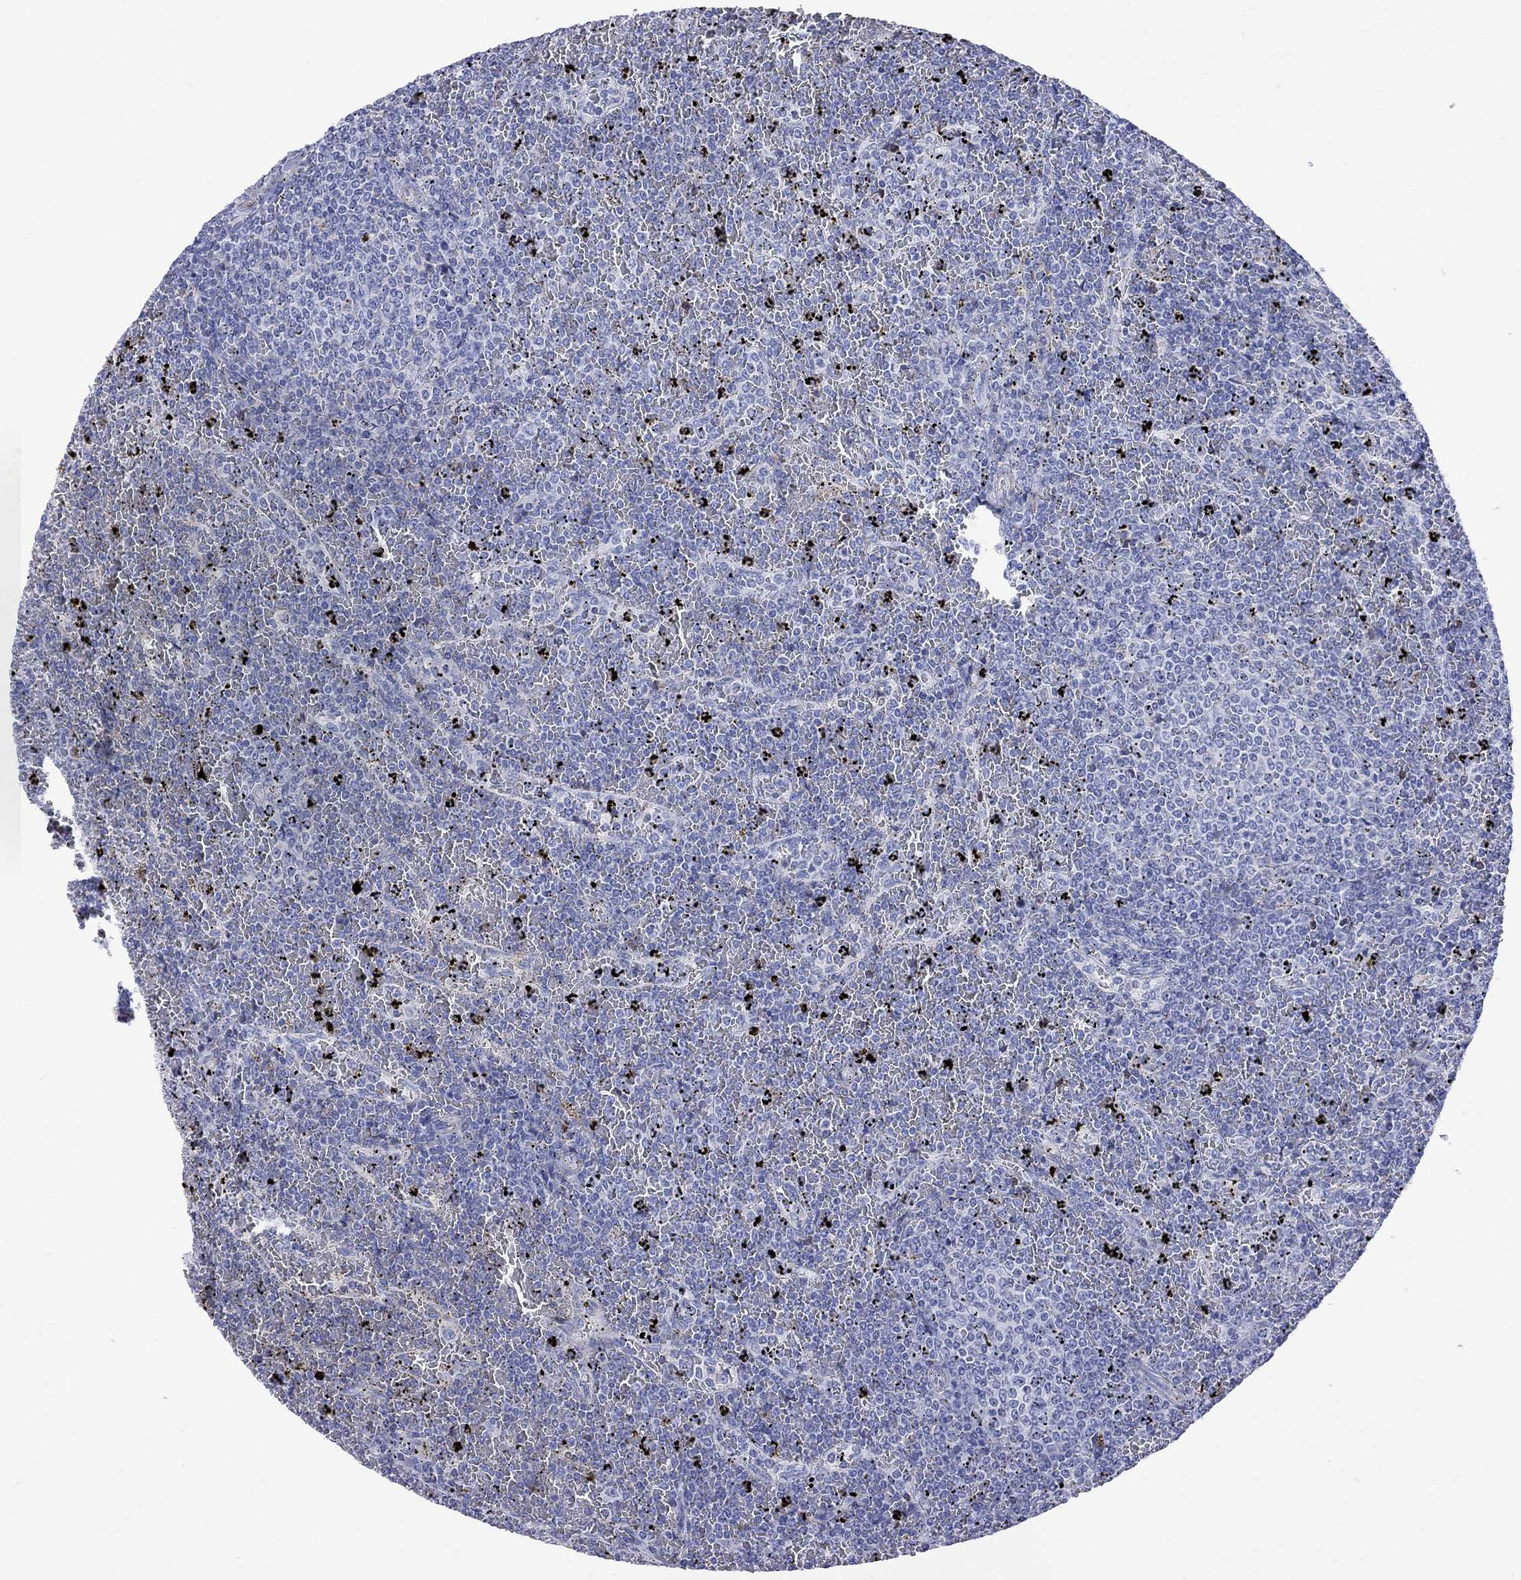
{"staining": {"intensity": "negative", "quantity": "none", "location": "none"}, "tissue": "lymphoma", "cell_type": "Tumor cells", "image_type": "cancer", "snomed": [{"axis": "morphology", "description": "Malignant lymphoma, non-Hodgkin's type, Low grade"}, {"axis": "topography", "description": "Spleen"}], "caption": "IHC image of lymphoma stained for a protein (brown), which shows no expression in tumor cells. (DAB immunohistochemistry (IHC) with hematoxylin counter stain).", "gene": "S100A3", "patient": {"sex": "female", "age": 77}}